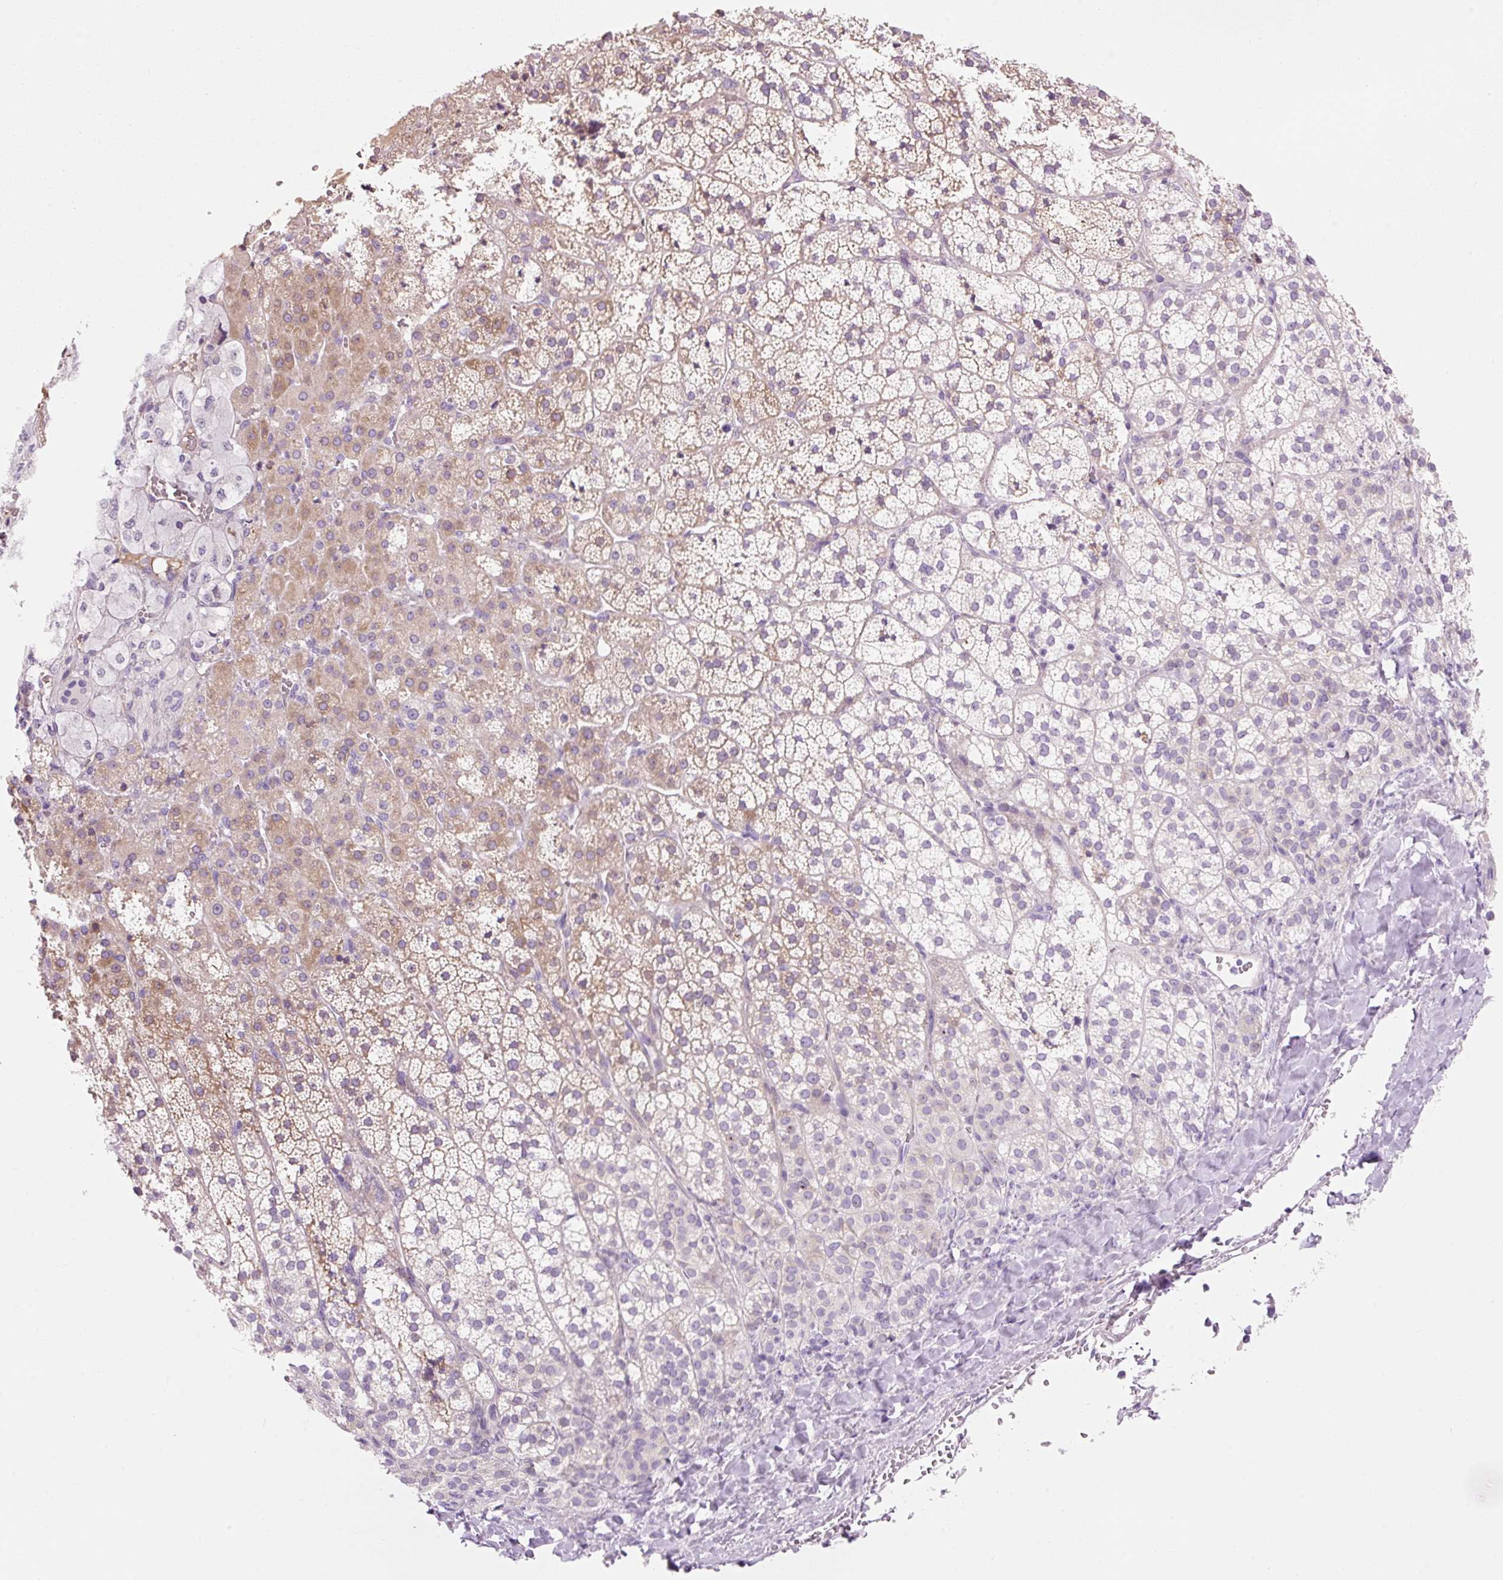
{"staining": {"intensity": "moderate", "quantity": "25%-75%", "location": "cytoplasmic/membranous"}, "tissue": "adrenal gland", "cell_type": "Glandular cells", "image_type": "normal", "snomed": [{"axis": "morphology", "description": "Normal tissue, NOS"}, {"axis": "topography", "description": "Adrenal gland"}], "caption": "A brown stain highlights moderate cytoplasmic/membranous staining of a protein in glandular cells of unremarkable adrenal gland. The staining was performed using DAB to visualize the protein expression in brown, while the nuclei were stained in blue with hematoxylin (Magnification: 20x).", "gene": "ZNF121", "patient": {"sex": "male", "age": 53}}